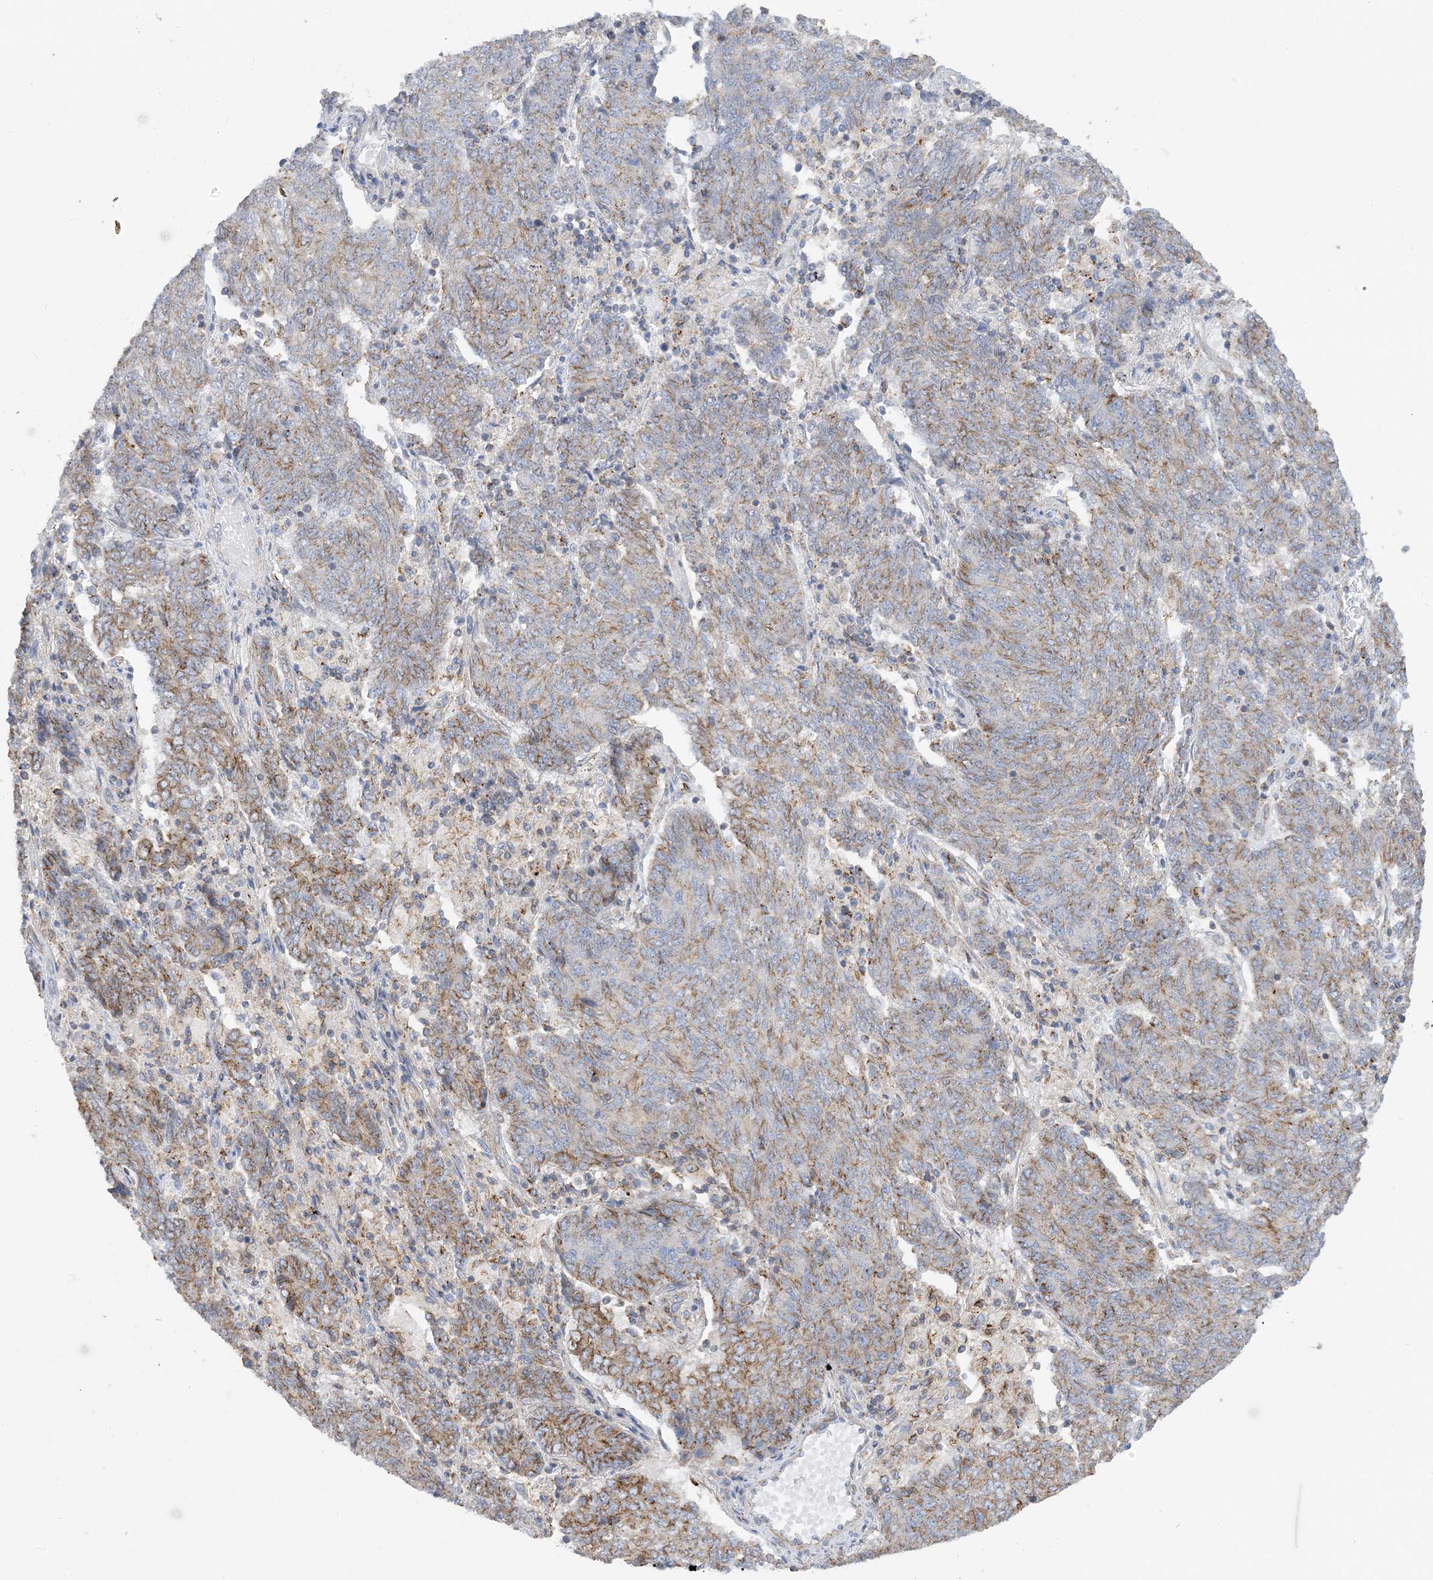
{"staining": {"intensity": "moderate", "quantity": "25%-75%", "location": "cytoplasmic/membranous"}, "tissue": "endometrial cancer", "cell_type": "Tumor cells", "image_type": "cancer", "snomed": [{"axis": "morphology", "description": "Adenocarcinoma, NOS"}, {"axis": "topography", "description": "Endometrium"}], "caption": "Human endometrial adenocarcinoma stained for a protein (brown) demonstrates moderate cytoplasmic/membranous positive staining in about 25%-75% of tumor cells.", "gene": "CALHM5", "patient": {"sex": "female", "age": 80}}